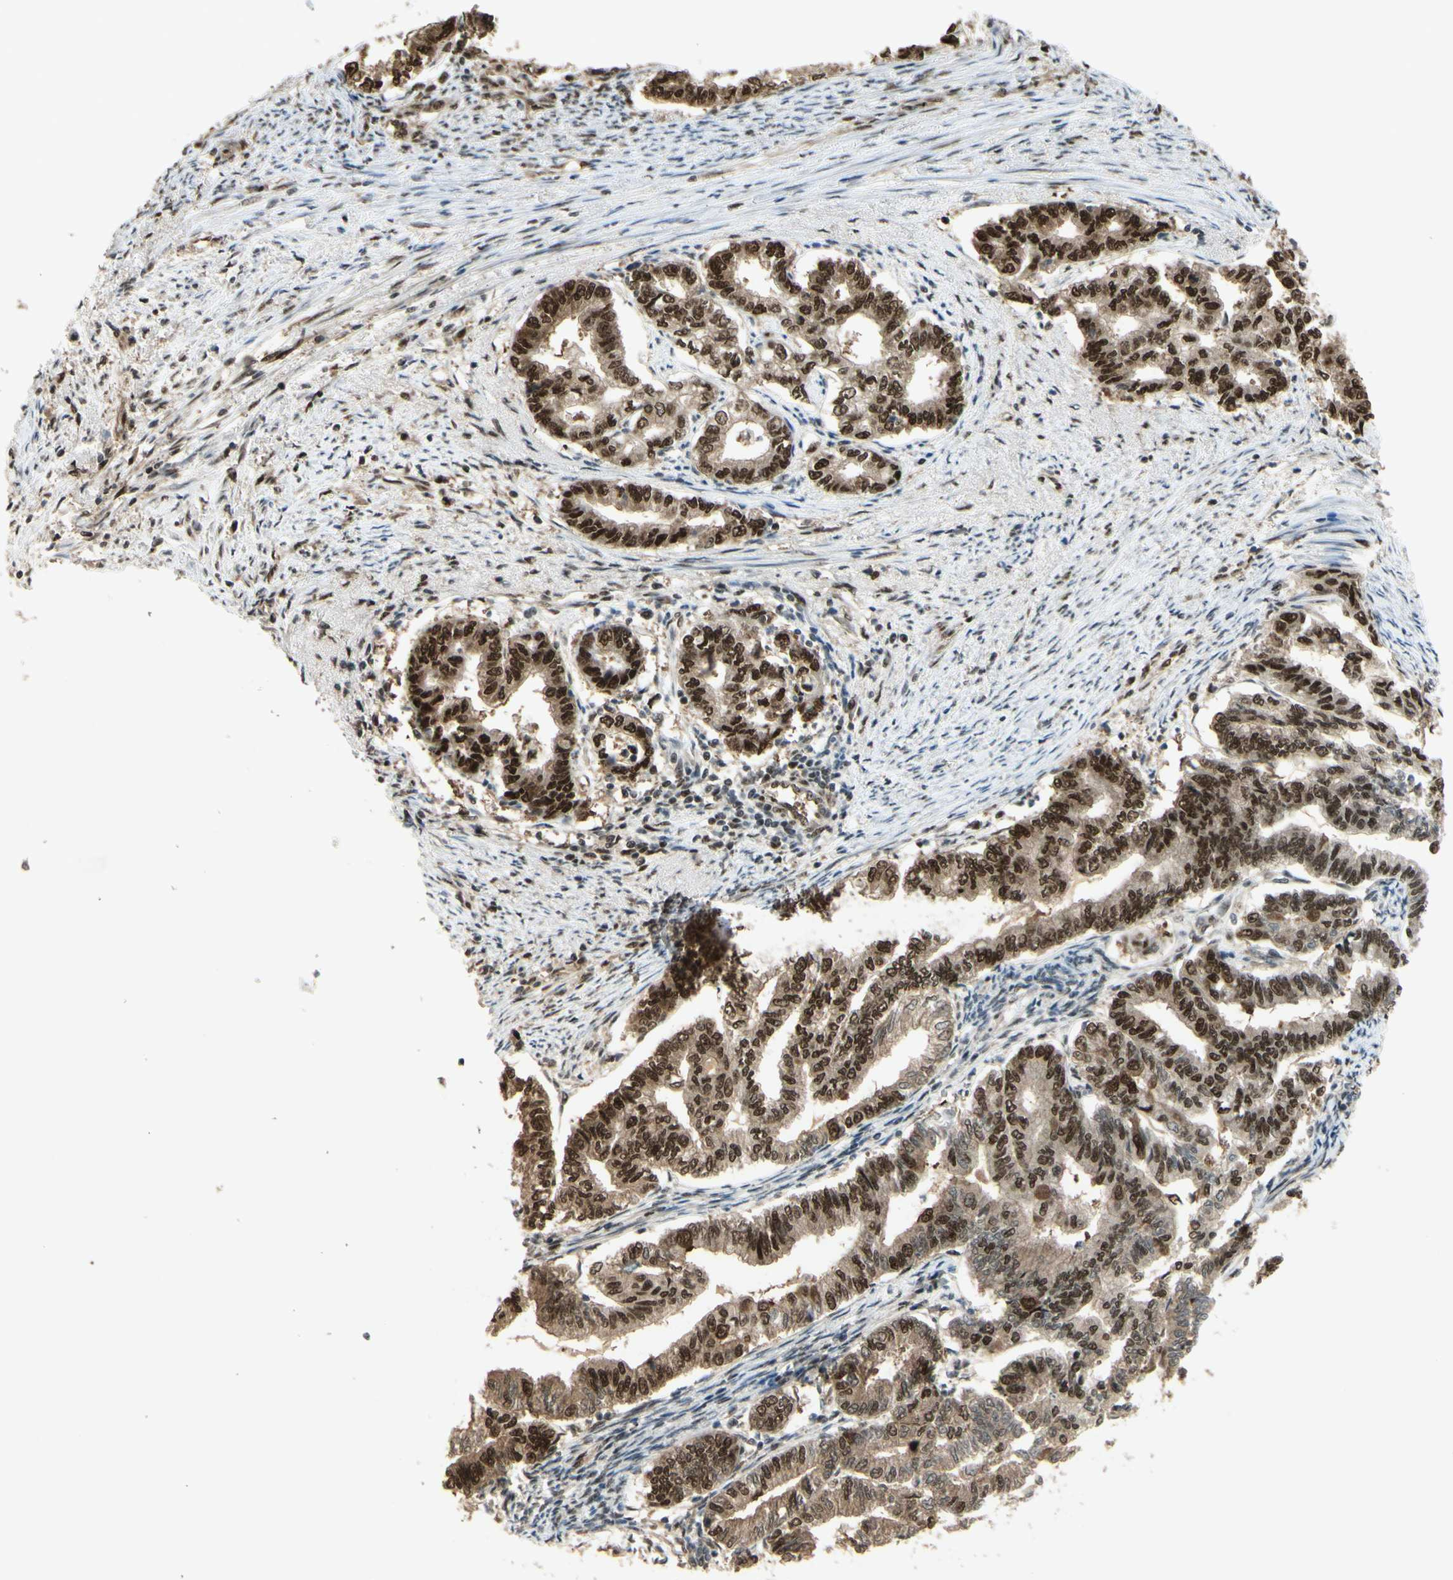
{"staining": {"intensity": "strong", "quantity": ">75%", "location": "cytoplasmic/membranous,nuclear"}, "tissue": "endometrial cancer", "cell_type": "Tumor cells", "image_type": "cancer", "snomed": [{"axis": "morphology", "description": "Adenocarcinoma, NOS"}, {"axis": "topography", "description": "Endometrium"}], "caption": "Endometrial adenocarcinoma stained with DAB (3,3'-diaminobenzidine) immunohistochemistry displays high levels of strong cytoplasmic/membranous and nuclear expression in approximately >75% of tumor cells.", "gene": "HSF1", "patient": {"sex": "female", "age": 79}}